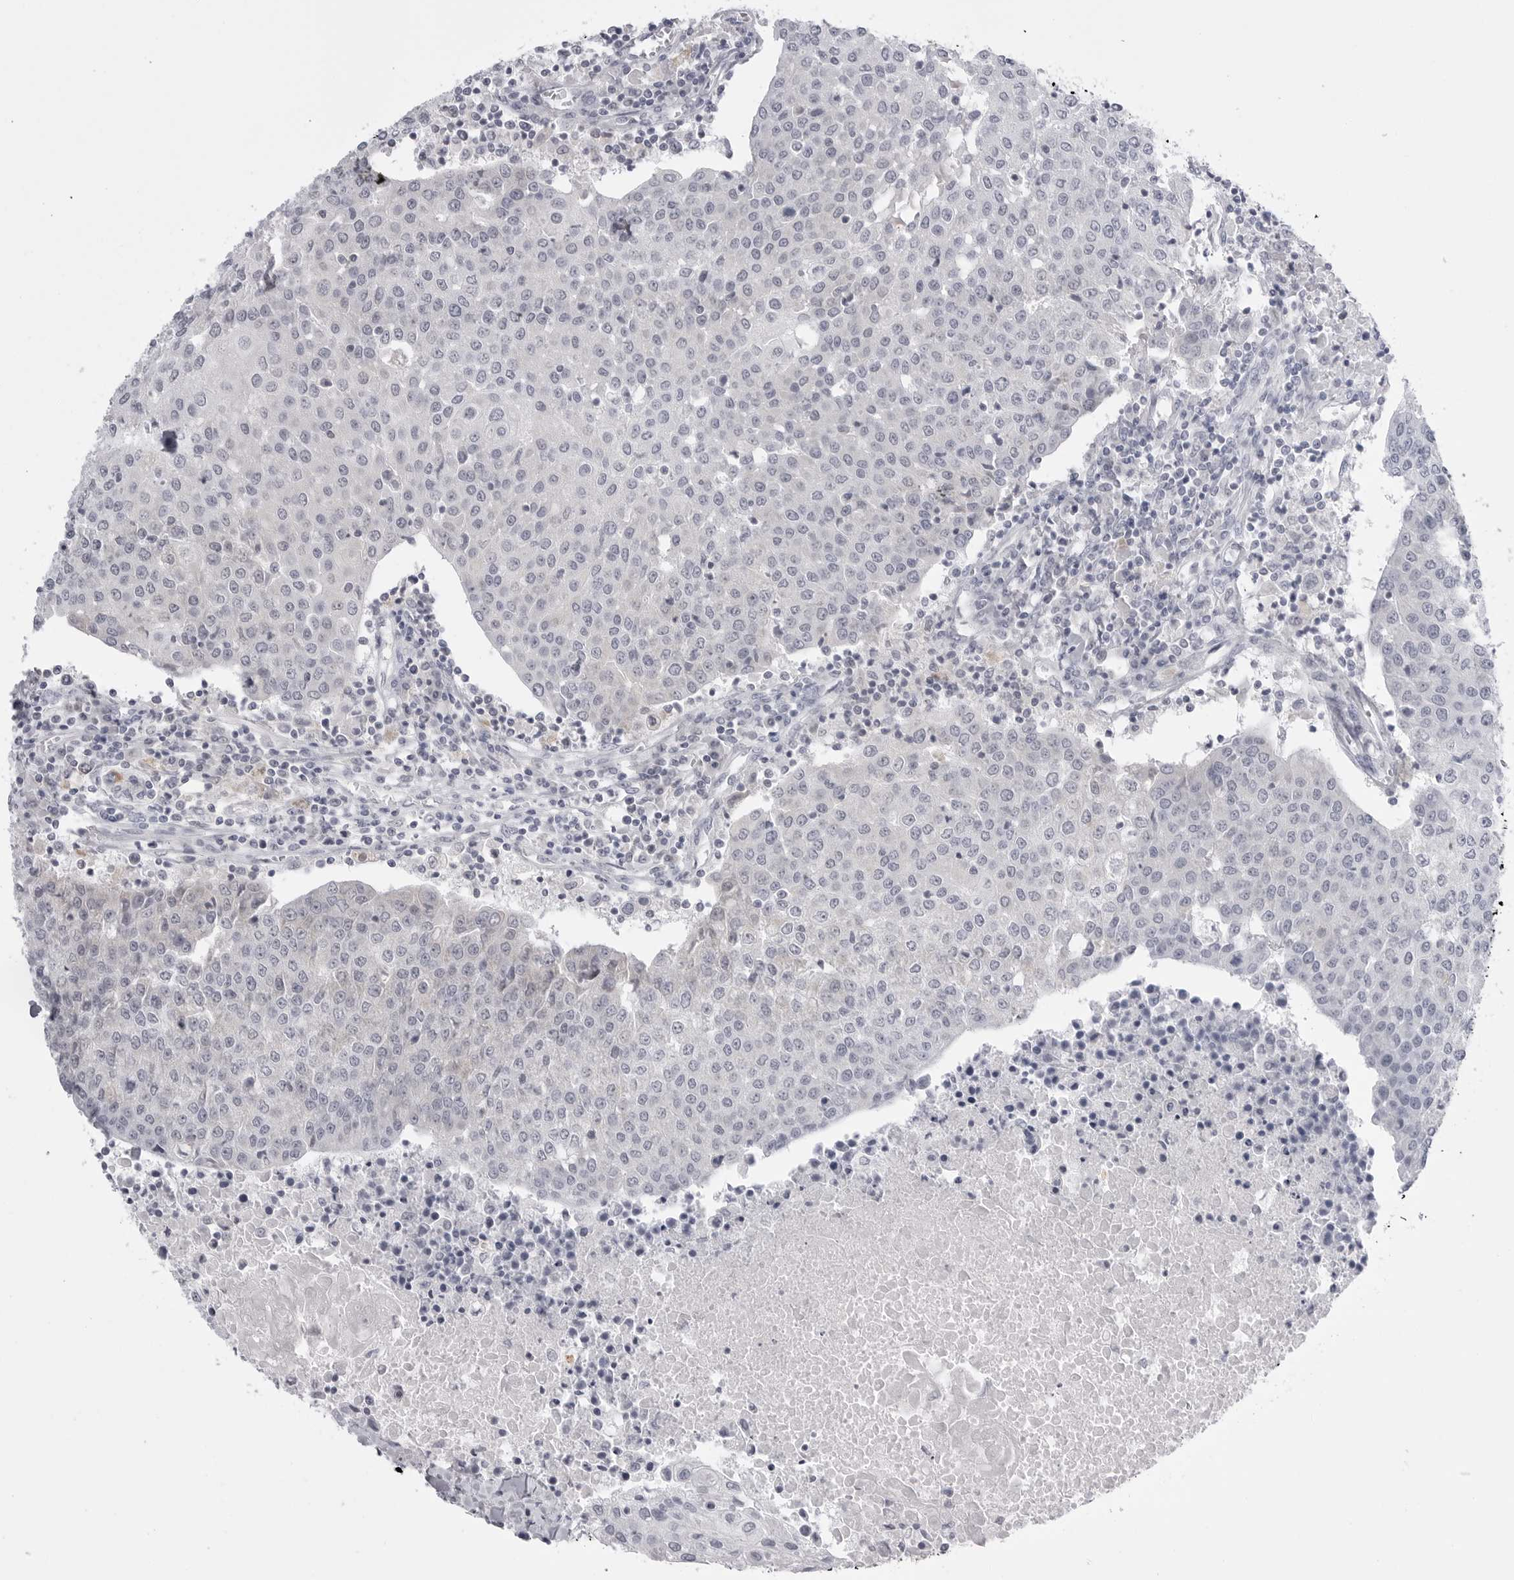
{"staining": {"intensity": "negative", "quantity": "none", "location": "none"}, "tissue": "urothelial cancer", "cell_type": "Tumor cells", "image_type": "cancer", "snomed": [{"axis": "morphology", "description": "Urothelial carcinoma, High grade"}, {"axis": "topography", "description": "Urinary bladder"}], "caption": "This is an IHC image of human urothelial cancer. There is no expression in tumor cells.", "gene": "TUFM", "patient": {"sex": "female", "age": 85}}